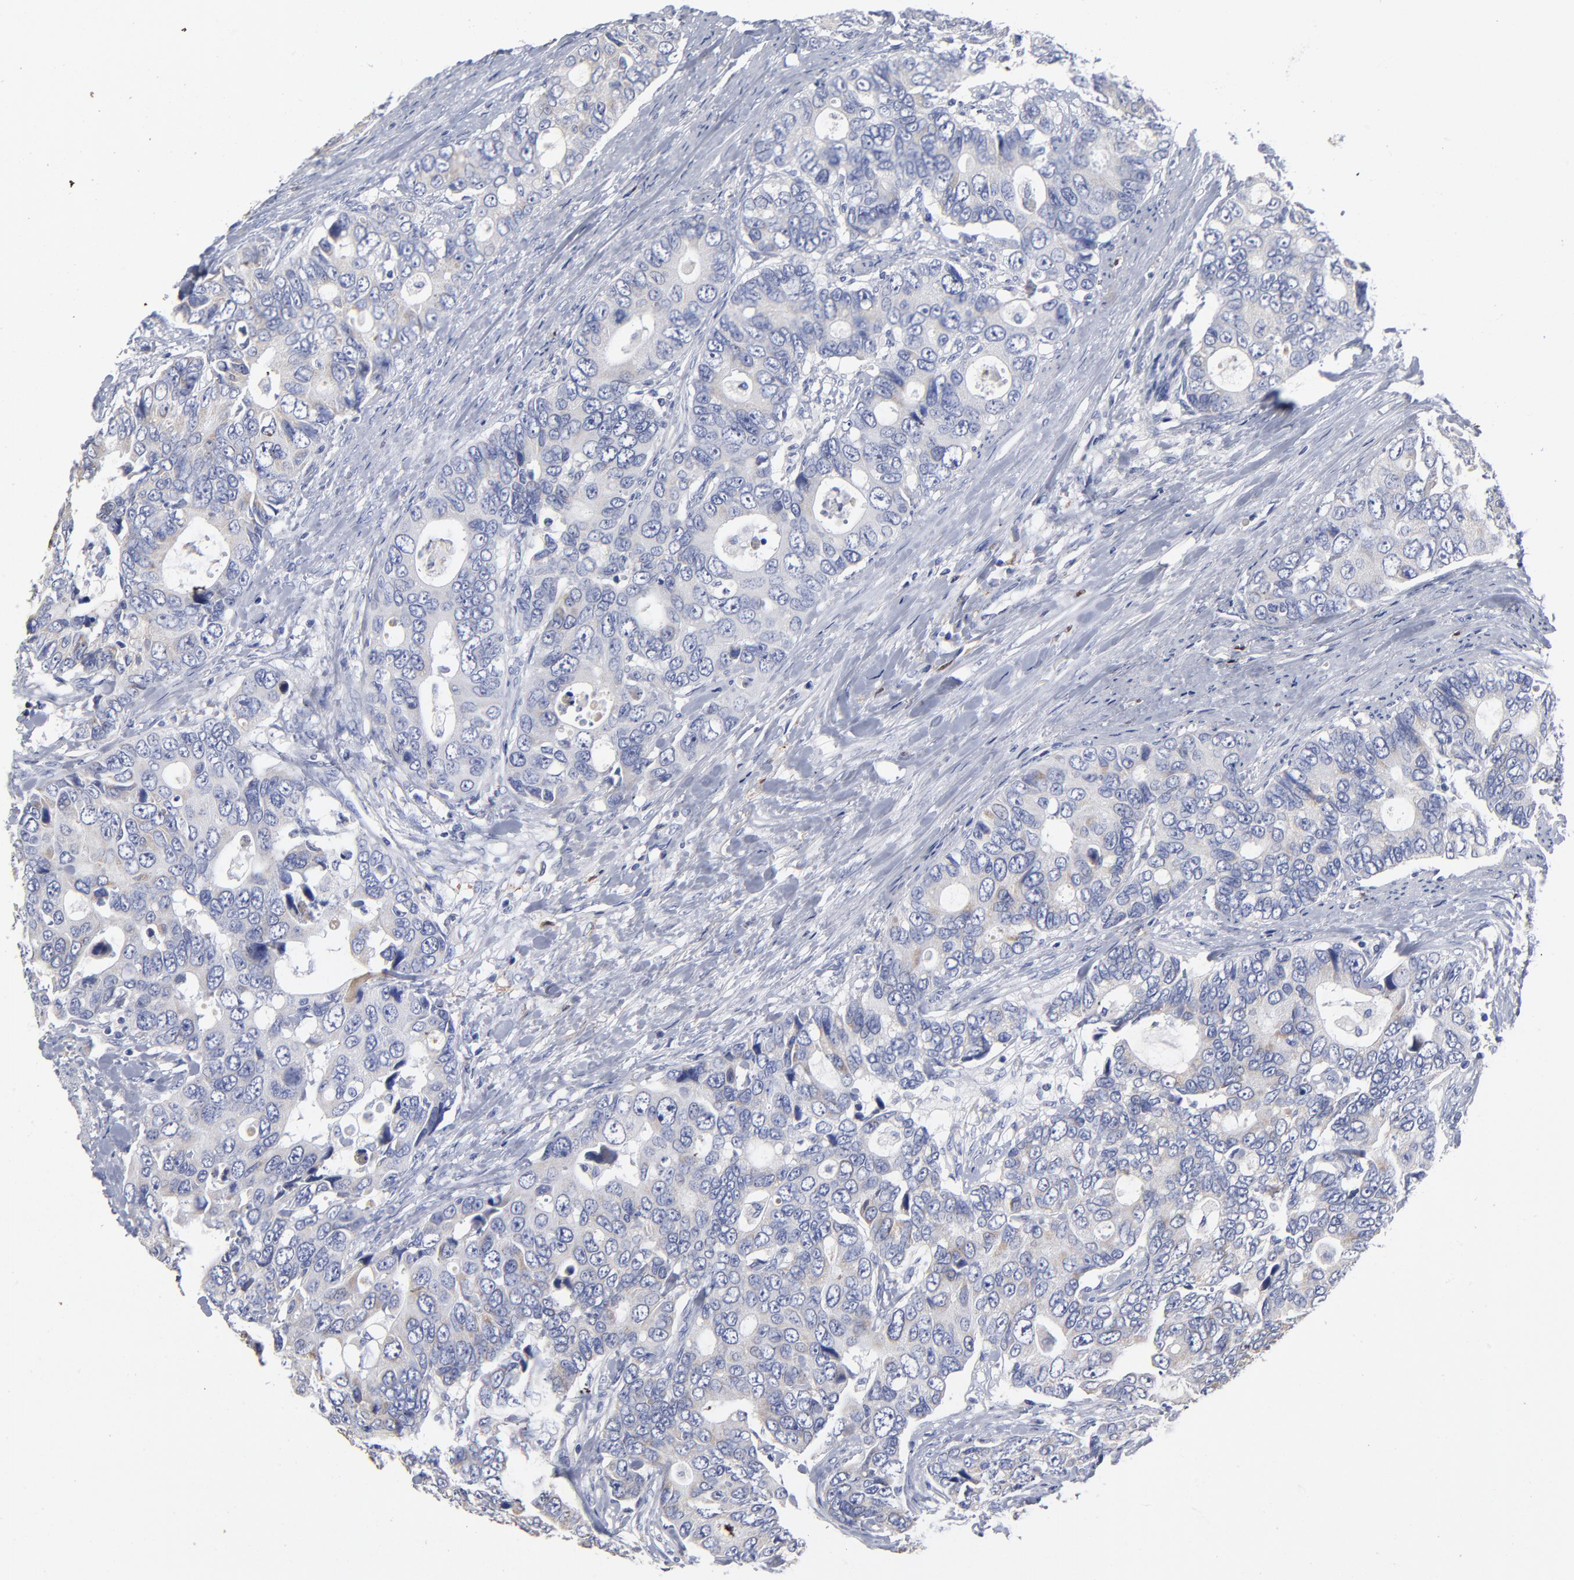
{"staining": {"intensity": "moderate", "quantity": "<25%", "location": "cytoplasmic/membranous"}, "tissue": "colorectal cancer", "cell_type": "Tumor cells", "image_type": "cancer", "snomed": [{"axis": "morphology", "description": "Adenocarcinoma, NOS"}, {"axis": "topography", "description": "Rectum"}], "caption": "Colorectal adenocarcinoma was stained to show a protein in brown. There is low levels of moderate cytoplasmic/membranous expression in about <25% of tumor cells.", "gene": "PTP4A1", "patient": {"sex": "female", "age": 67}}